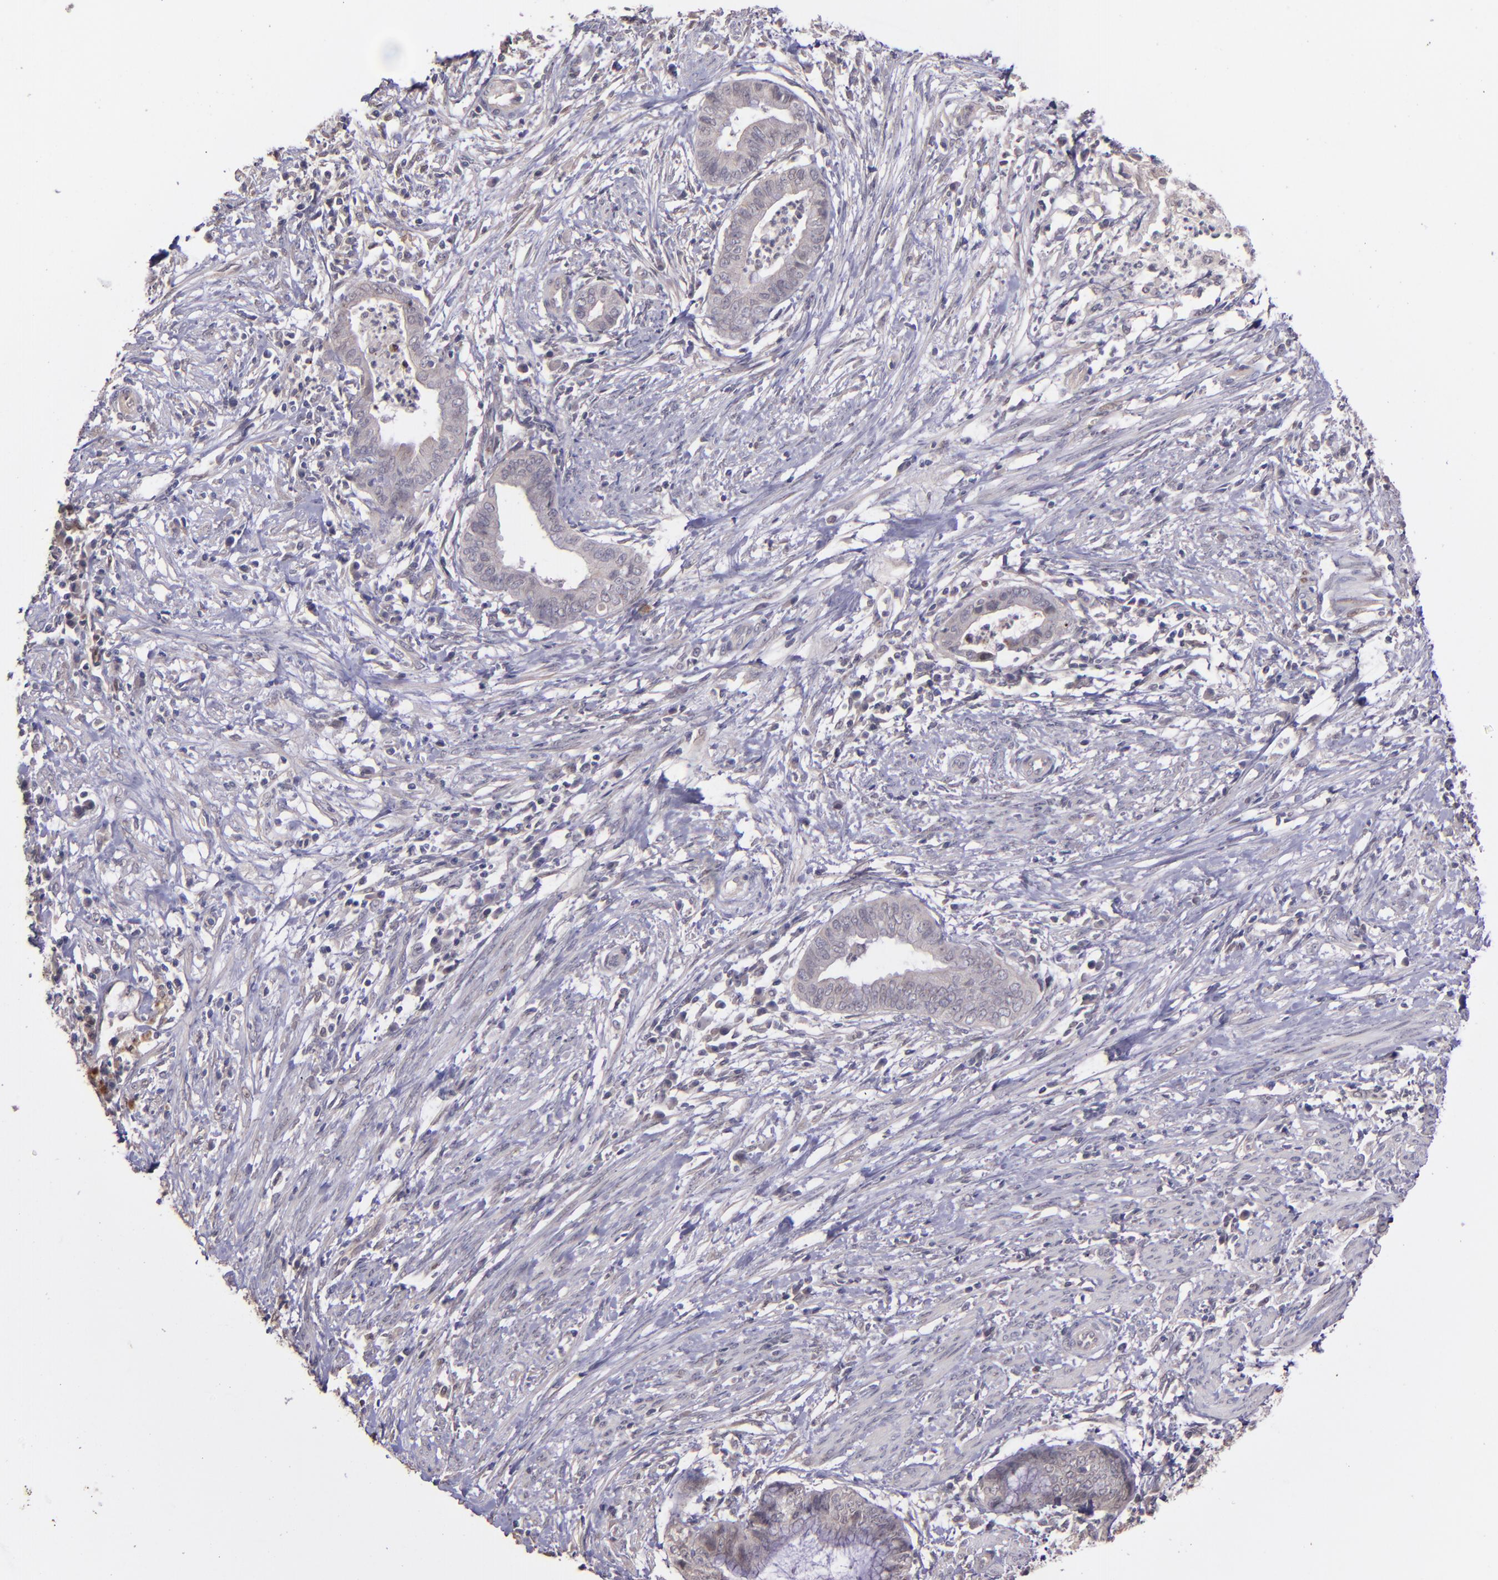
{"staining": {"intensity": "weak", "quantity": "<25%", "location": "cytoplasmic/membranous"}, "tissue": "endometrial cancer", "cell_type": "Tumor cells", "image_type": "cancer", "snomed": [{"axis": "morphology", "description": "Necrosis, NOS"}, {"axis": "morphology", "description": "Adenocarcinoma, NOS"}, {"axis": "topography", "description": "Endometrium"}], "caption": "There is no significant expression in tumor cells of endometrial adenocarcinoma. (DAB (3,3'-diaminobenzidine) immunohistochemistry (IHC), high magnification).", "gene": "NUP62CL", "patient": {"sex": "female", "age": 79}}